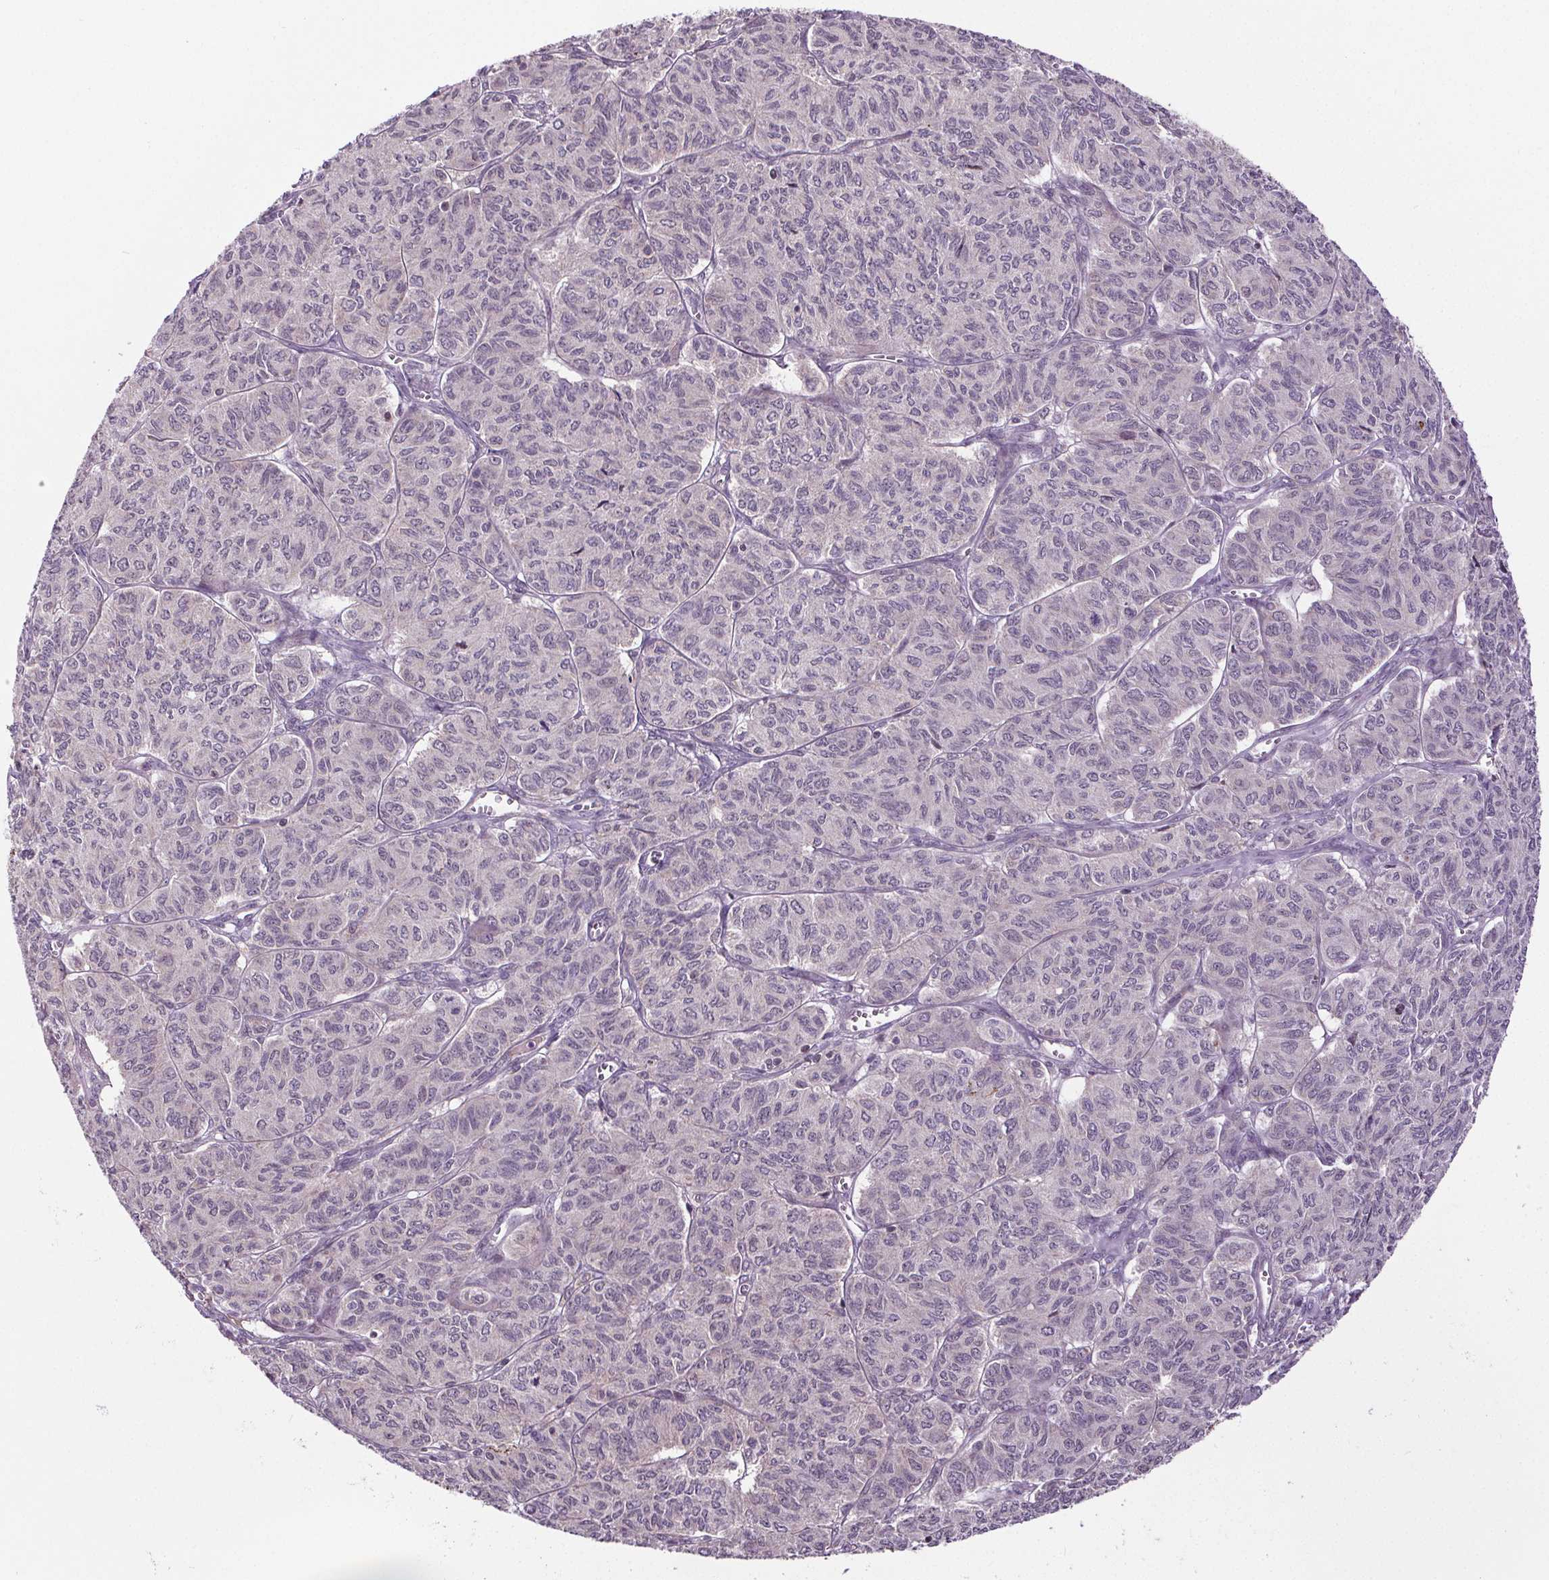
{"staining": {"intensity": "weak", "quantity": "25%-75%", "location": "cytoplasmic/membranous"}, "tissue": "ovarian cancer", "cell_type": "Tumor cells", "image_type": "cancer", "snomed": [{"axis": "morphology", "description": "Carcinoma, endometroid"}, {"axis": "topography", "description": "Ovary"}], "caption": "A histopathology image of ovarian cancer stained for a protein reveals weak cytoplasmic/membranous brown staining in tumor cells.", "gene": "SUCLA2", "patient": {"sex": "female", "age": 80}}